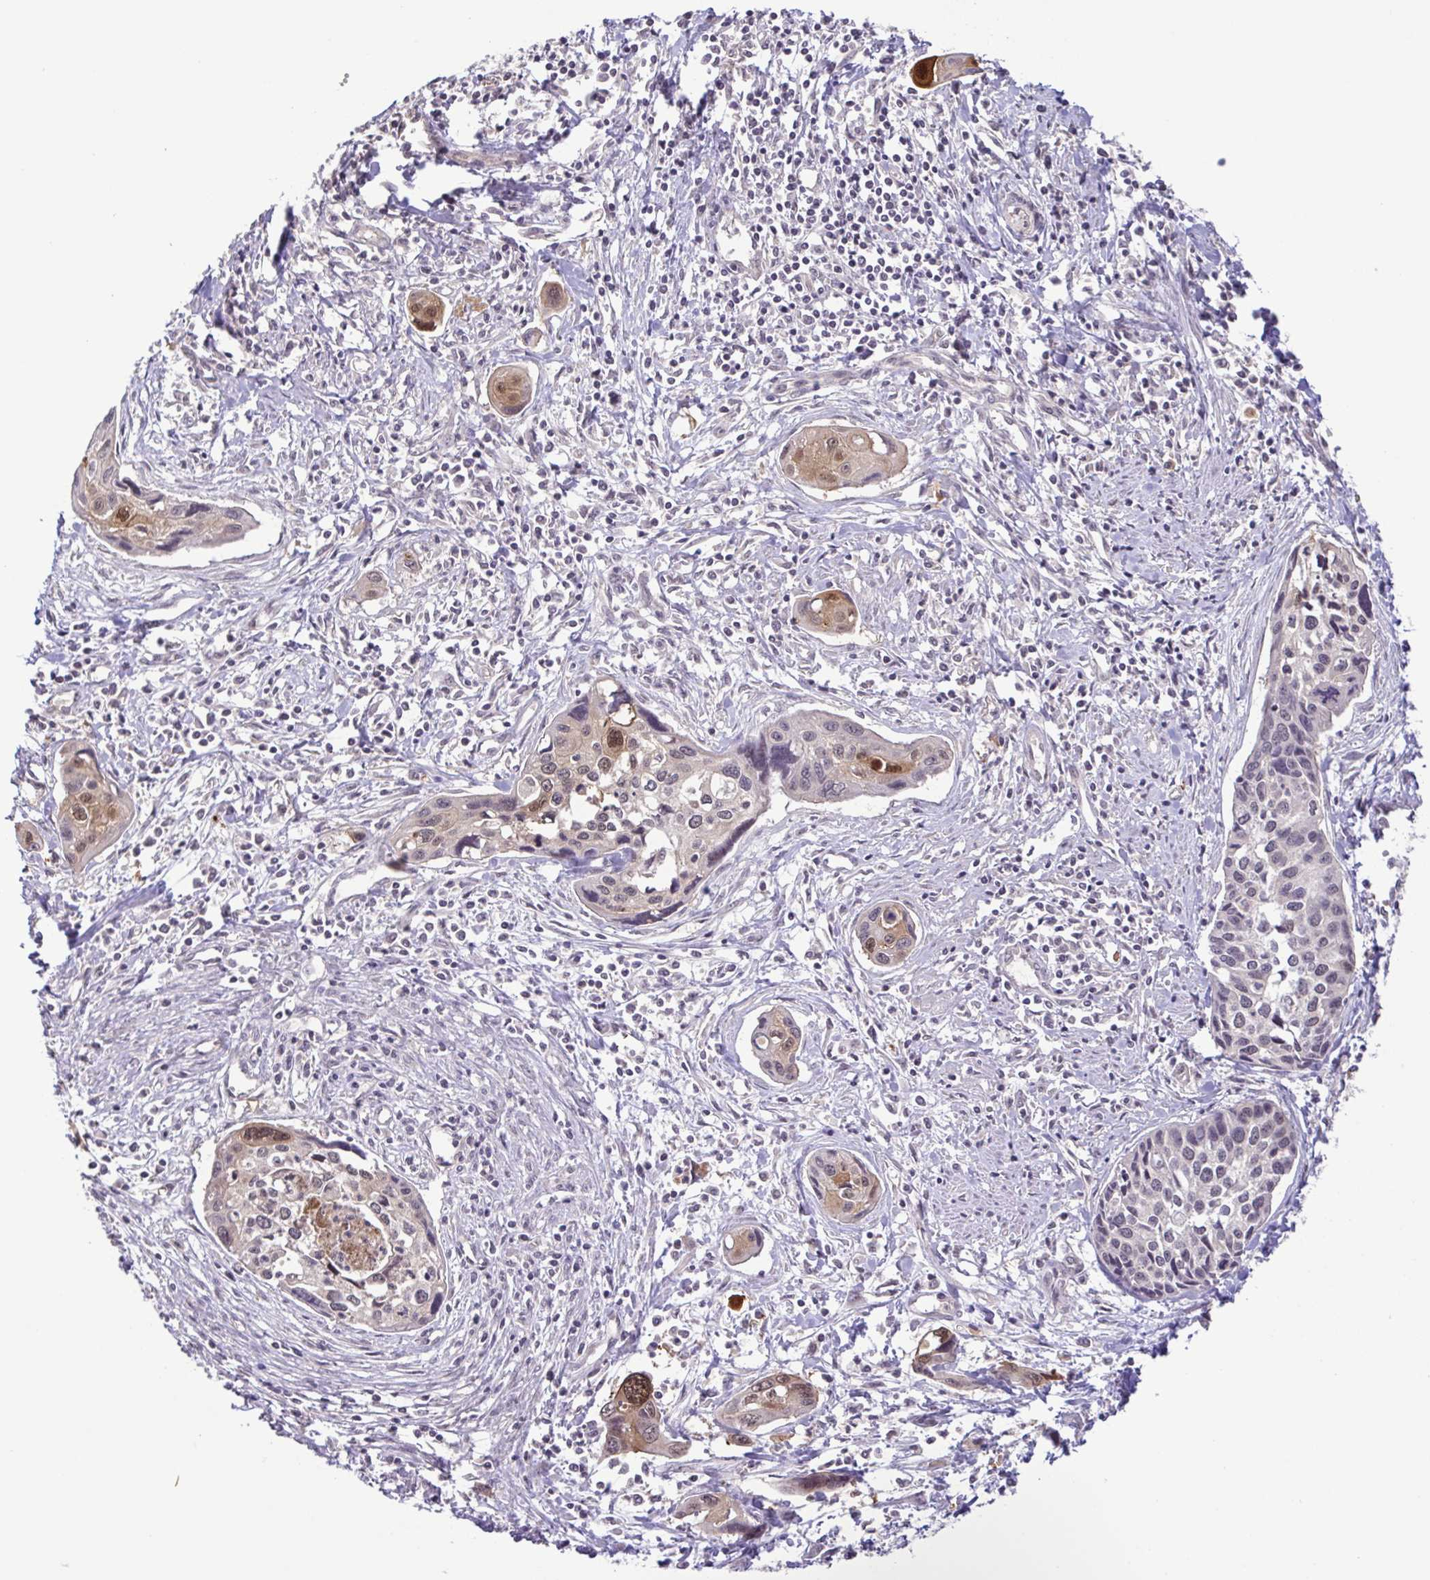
{"staining": {"intensity": "moderate", "quantity": "<25%", "location": "cytoplasmic/membranous,nuclear"}, "tissue": "cervical cancer", "cell_type": "Tumor cells", "image_type": "cancer", "snomed": [{"axis": "morphology", "description": "Squamous cell carcinoma, NOS"}, {"axis": "topography", "description": "Cervix"}], "caption": "High-magnification brightfield microscopy of cervical cancer (squamous cell carcinoma) stained with DAB (brown) and counterstained with hematoxylin (blue). tumor cells exhibit moderate cytoplasmic/membranous and nuclear expression is identified in about<25% of cells. The staining was performed using DAB (3,3'-diaminobenzidine), with brown indicating positive protein expression. Nuclei are stained blue with hematoxylin.", "gene": "IL1RN", "patient": {"sex": "female", "age": 31}}